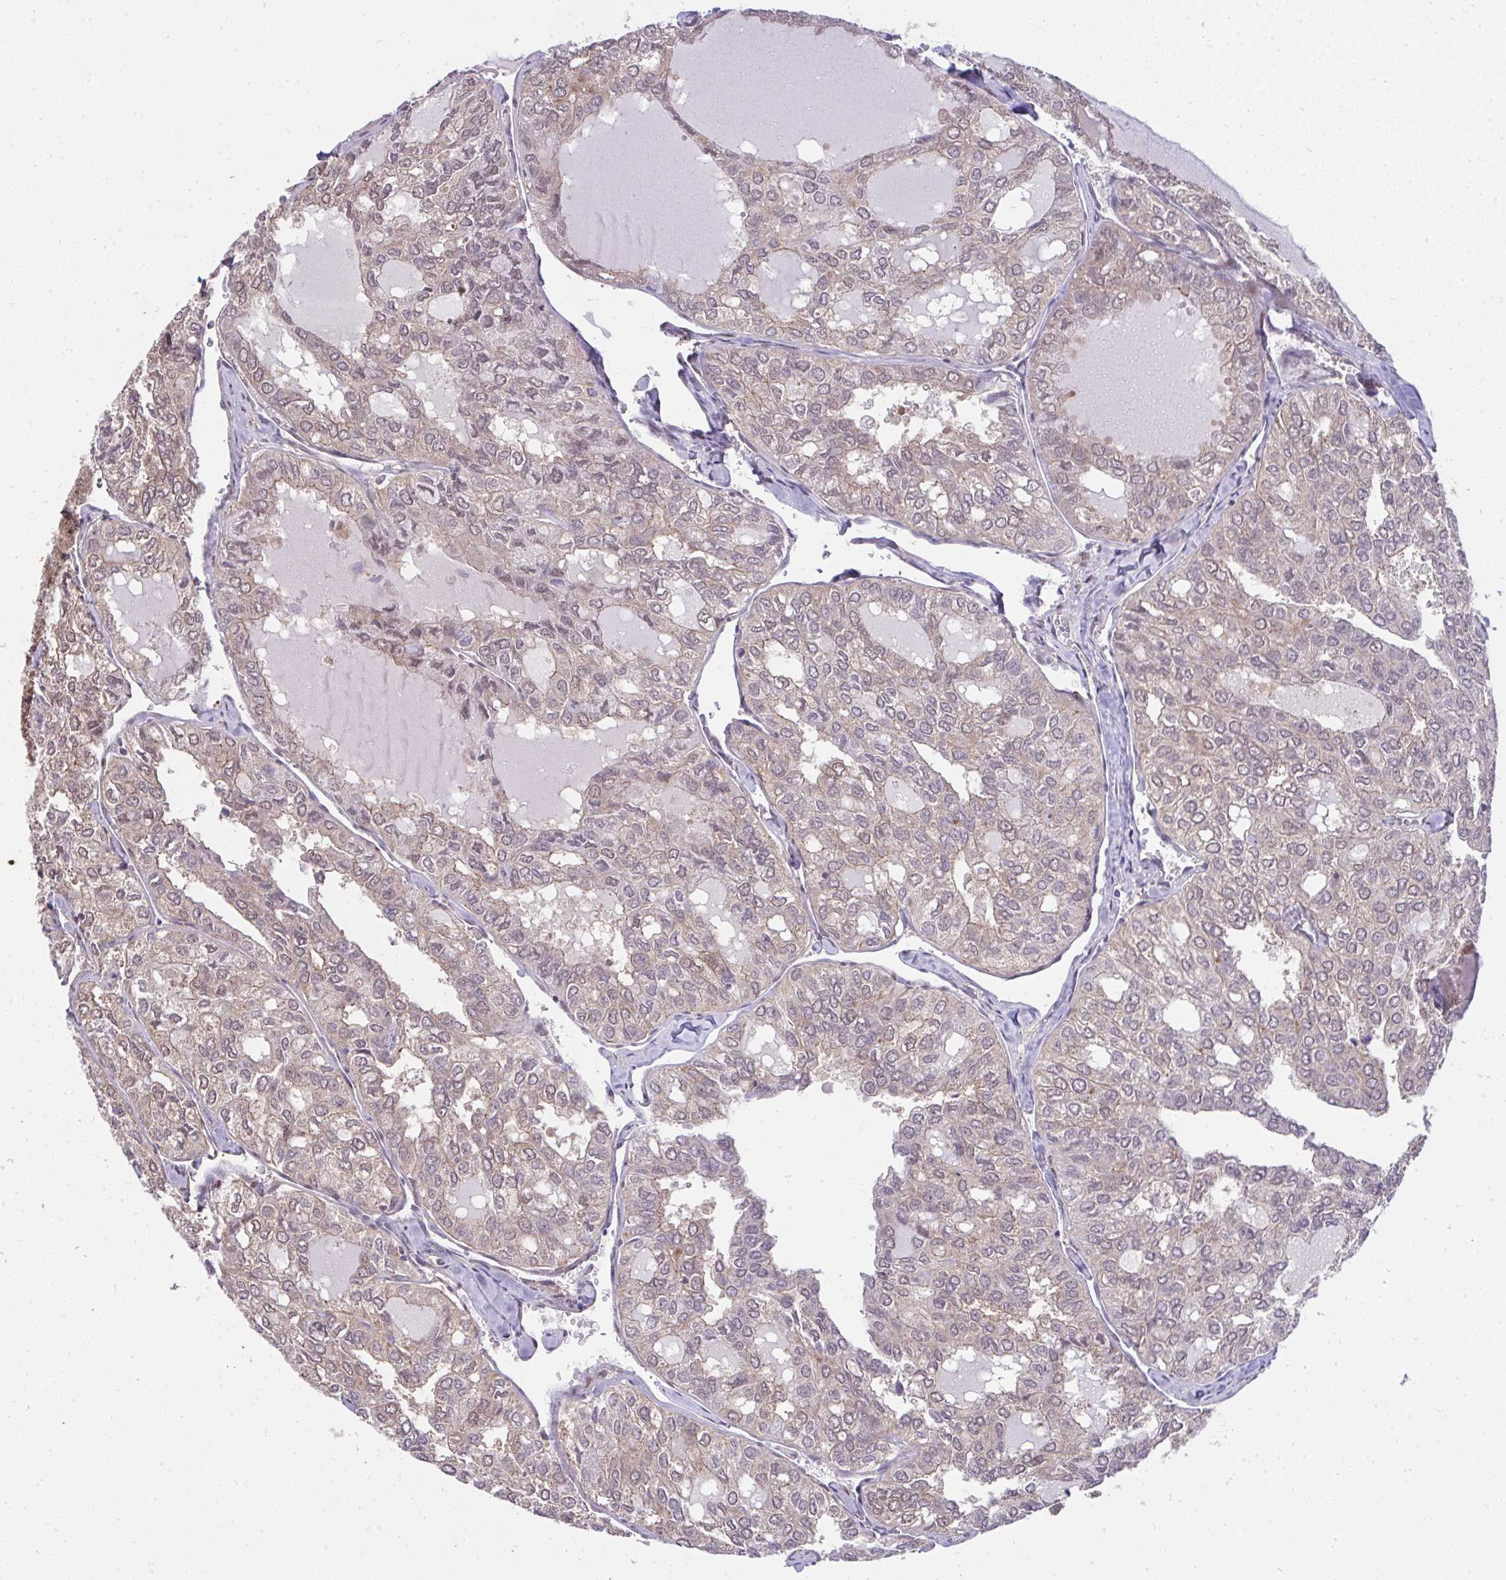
{"staining": {"intensity": "moderate", "quantity": "25%-75%", "location": "cytoplasmic/membranous"}, "tissue": "thyroid cancer", "cell_type": "Tumor cells", "image_type": "cancer", "snomed": [{"axis": "morphology", "description": "Follicular adenoma carcinoma, NOS"}, {"axis": "topography", "description": "Thyroid gland"}], "caption": "Thyroid cancer (follicular adenoma carcinoma) stained with immunohistochemistry (IHC) shows moderate cytoplasmic/membranous staining in approximately 25%-75% of tumor cells.", "gene": "RDH14", "patient": {"sex": "male", "age": 75}}